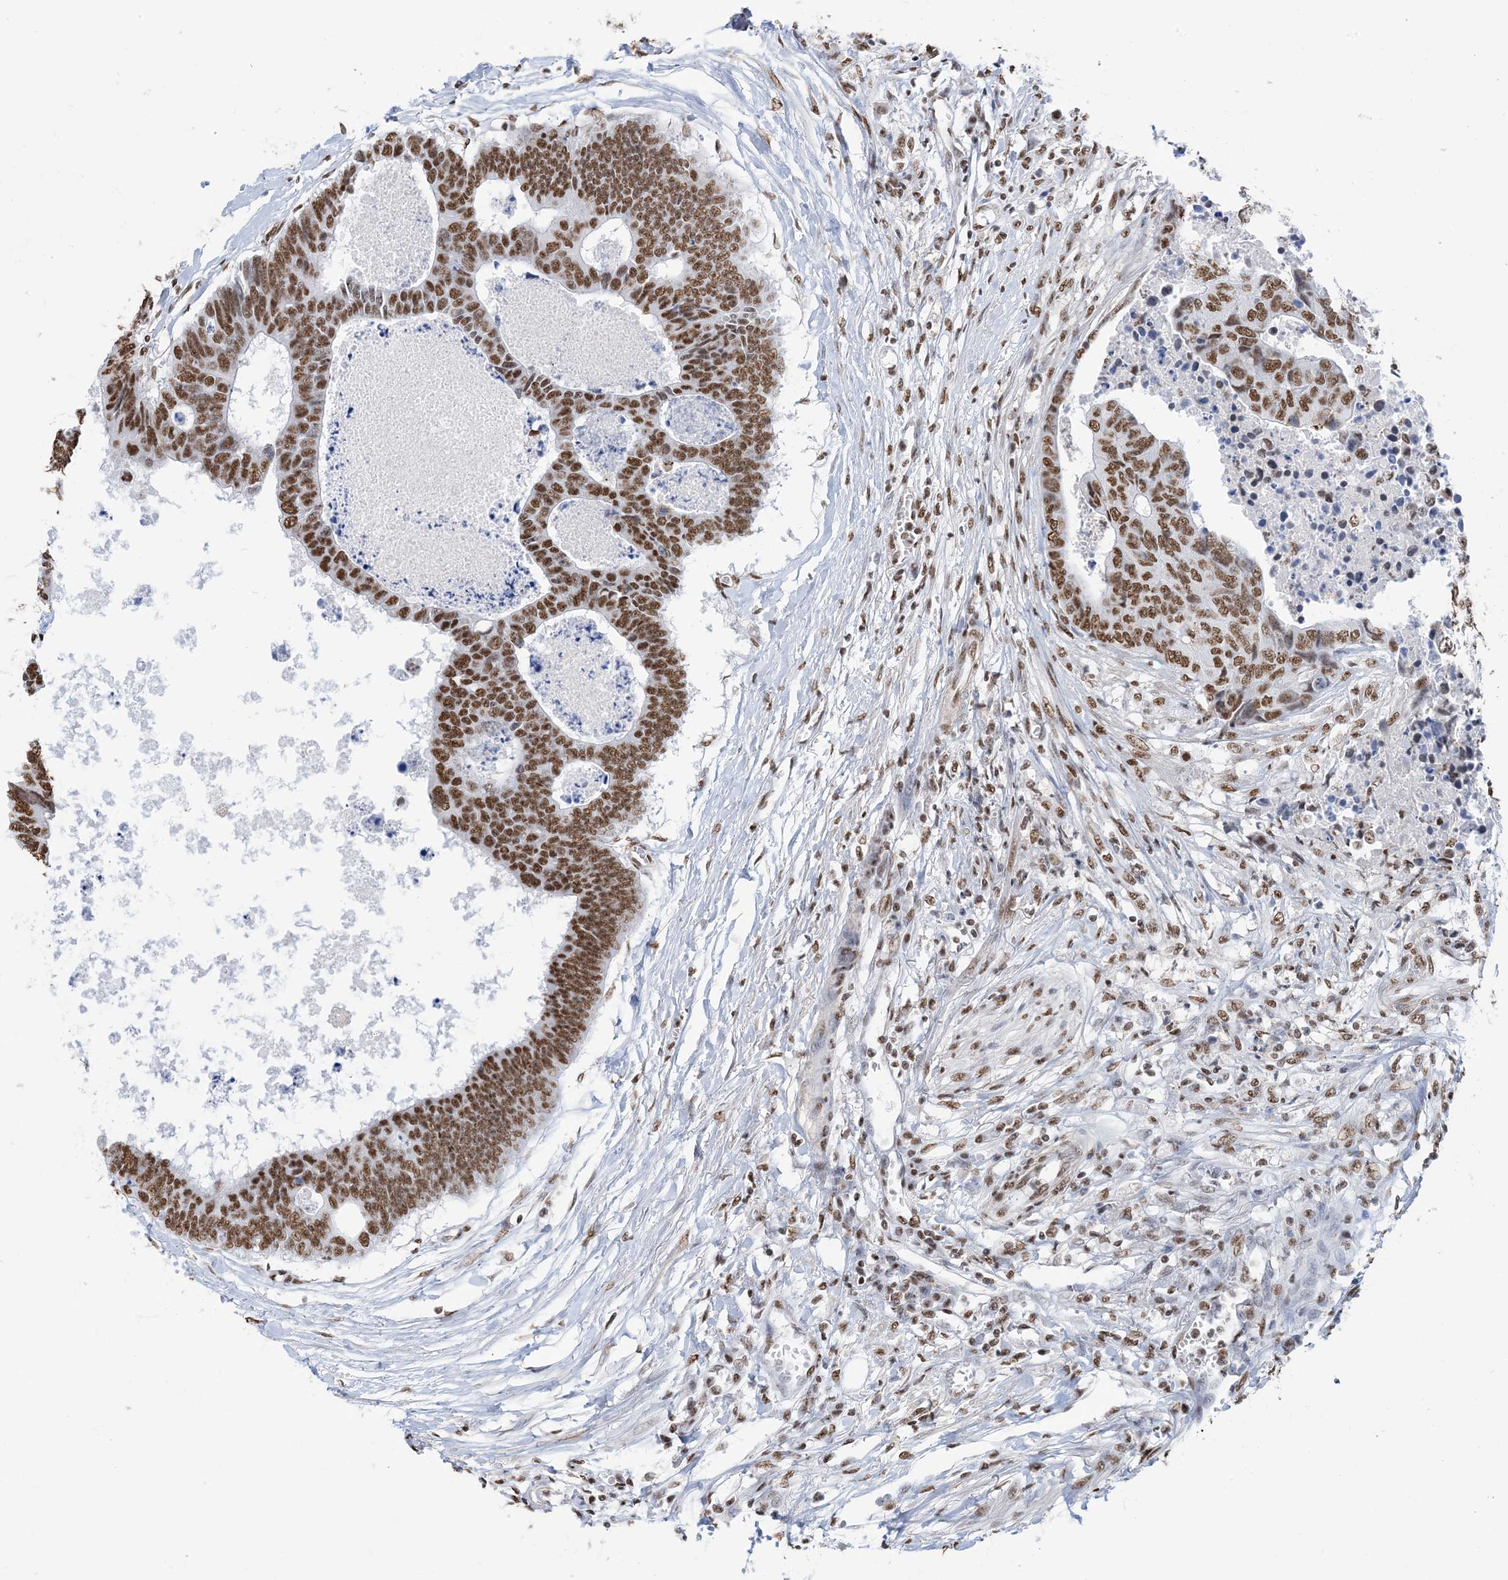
{"staining": {"intensity": "strong", "quantity": ">75%", "location": "nuclear"}, "tissue": "colorectal cancer", "cell_type": "Tumor cells", "image_type": "cancer", "snomed": [{"axis": "morphology", "description": "Adenocarcinoma, NOS"}, {"axis": "topography", "description": "Rectum"}], "caption": "An immunohistochemistry histopathology image of neoplastic tissue is shown. Protein staining in brown shows strong nuclear positivity in colorectal cancer within tumor cells.", "gene": "ZNF792", "patient": {"sex": "male", "age": 84}}